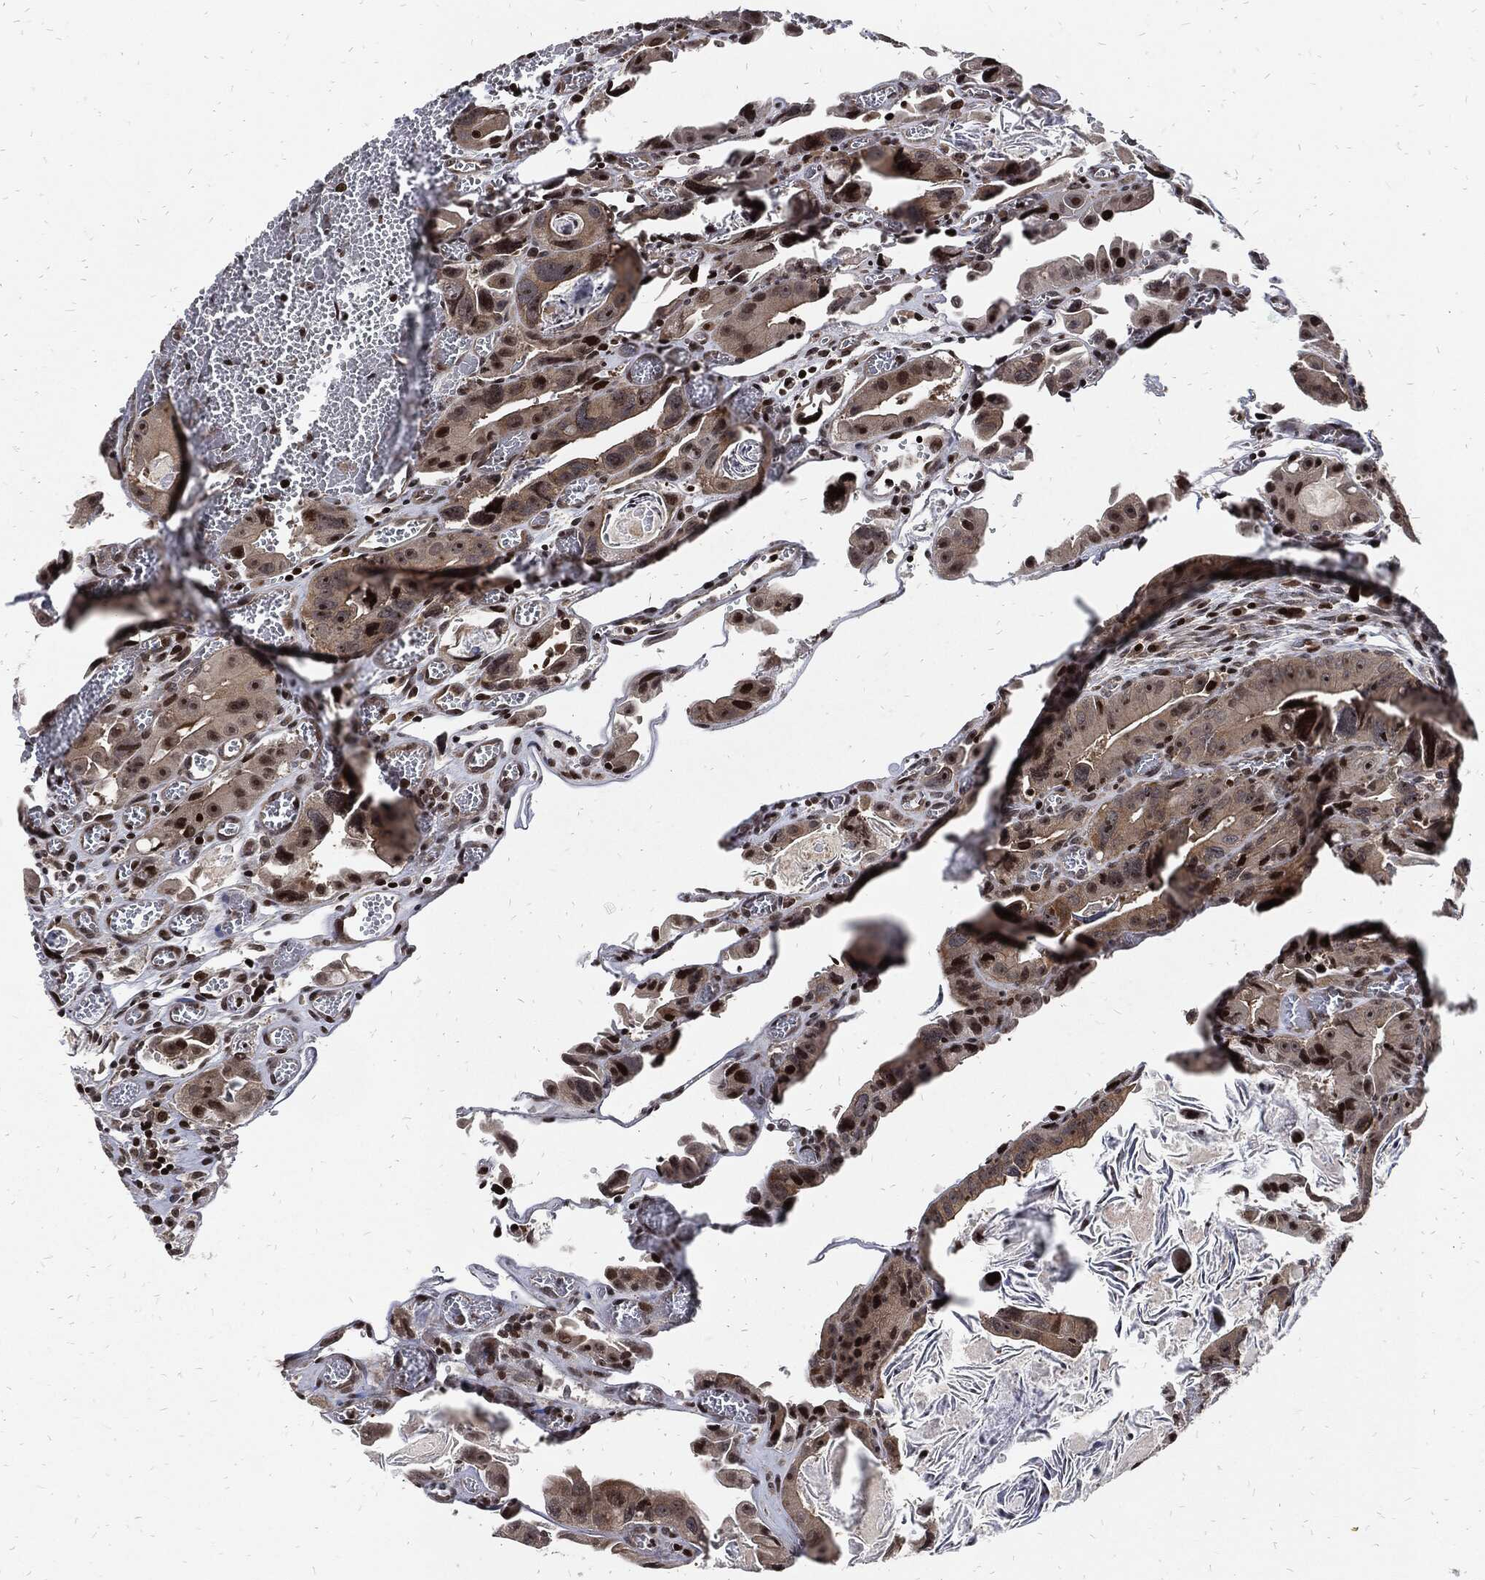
{"staining": {"intensity": "strong", "quantity": "25%-75%", "location": "nuclear"}, "tissue": "colorectal cancer", "cell_type": "Tumor cells", "image_type": "cancer", "snomed": [{"axis": "morphology", "description": "Adenocarcinoma, NOS"}, {"axis": "topography", "description": "Rectum"}], "caption": "Immunohistochemistry of adenocarcinoma (colorectal) shows high levels of strong nuclear positivity in about 25%-75% of tumor cells.", "gene": "ZNF775", "patient": {"sex": "male", "age": 64}}